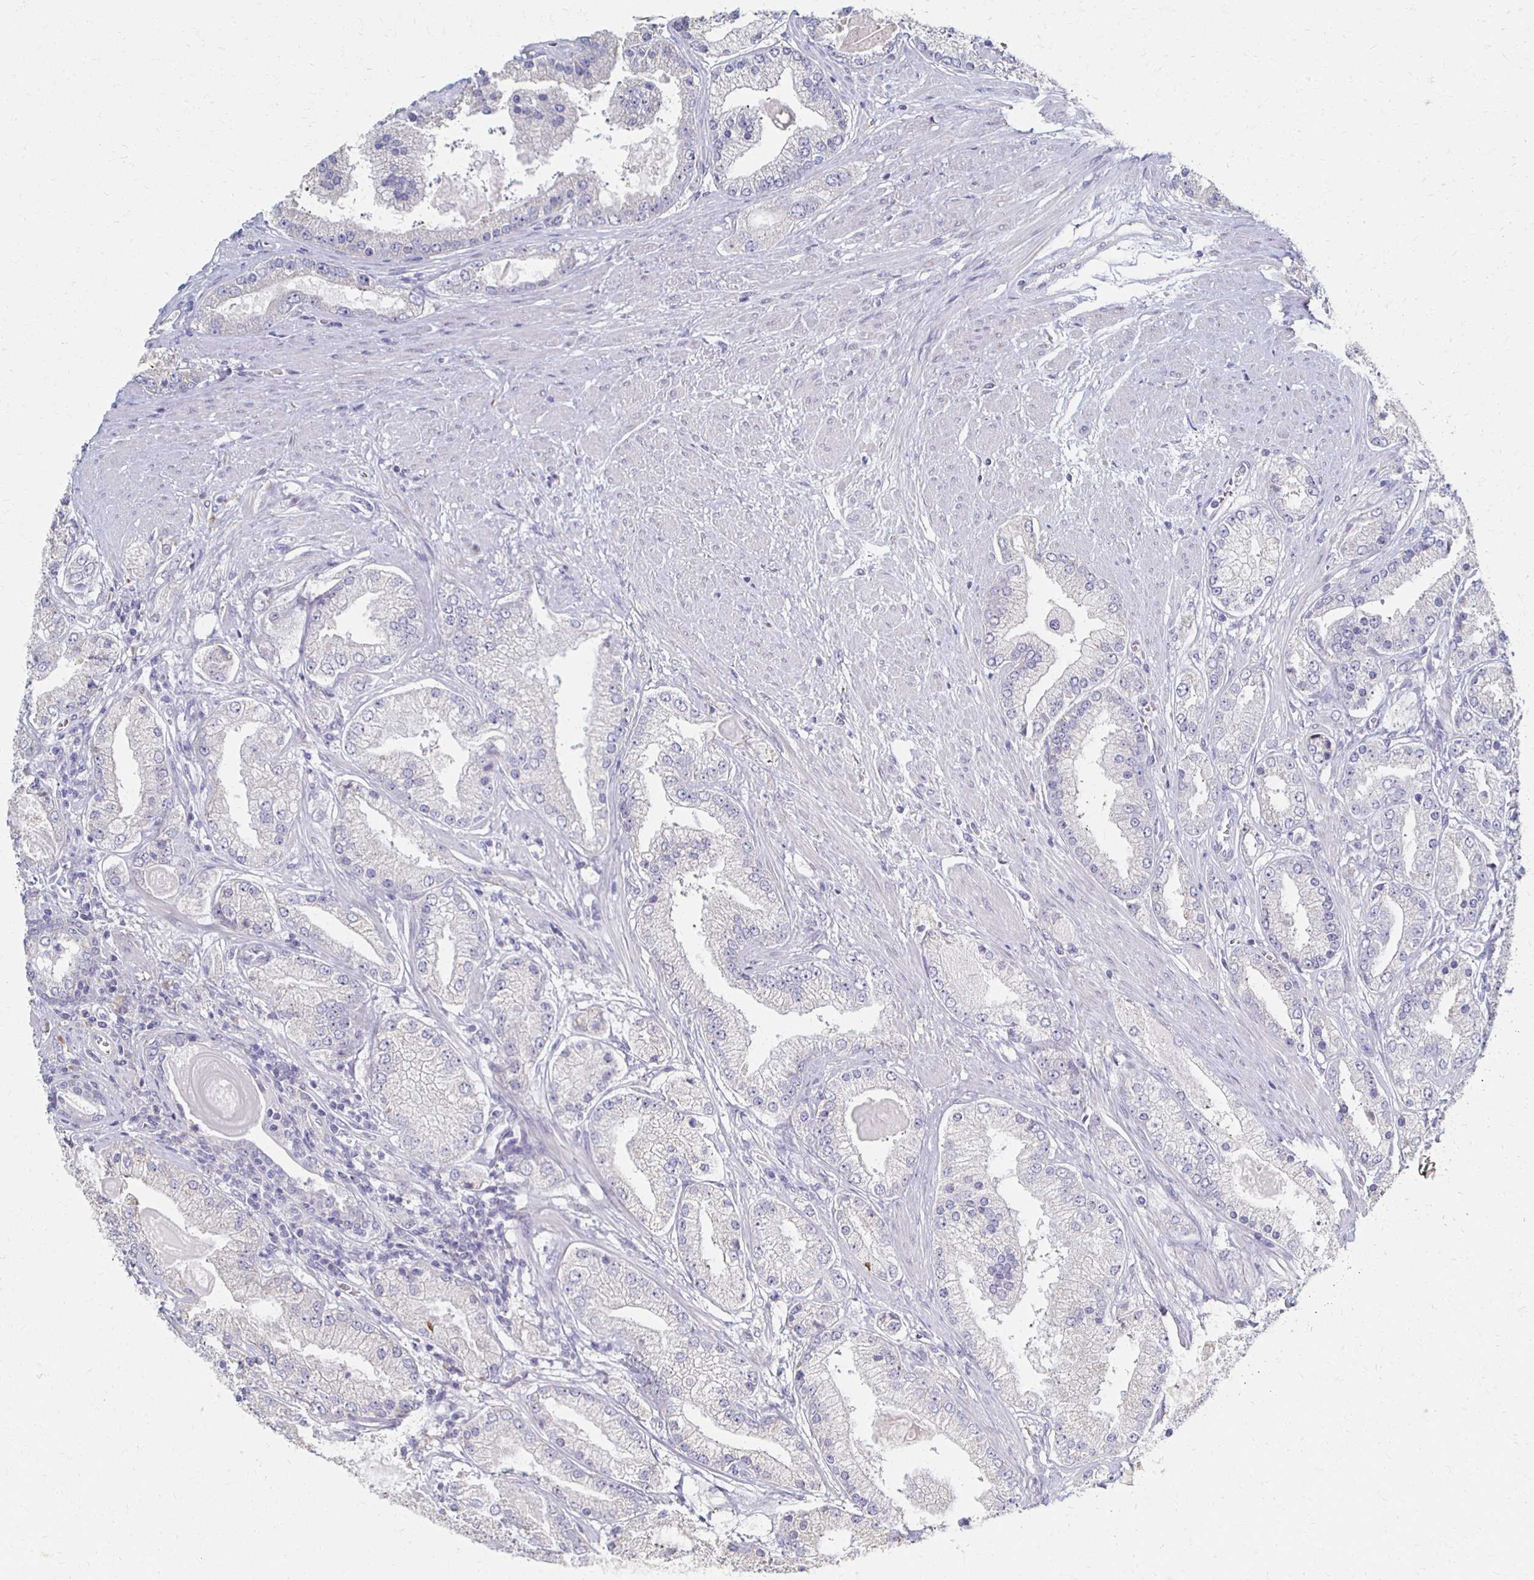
{"staining": {"intensity": "negative", "quantity": "none", "location": "none"}, "tissue": "prostate cancer", "cell_type": "Tumor cells", "image_type": "cancer", "snomed": [{"axis": "morphology", "description": "Adenocarcinoma, High grade"}, {"axis": "topography", "description": "Prostate"}], "caption": "The micrograph reveals no significant staining in tumor cells of prostate high-grade adenocarcinoma.", "gene": "ATP1A3", "patient": {"sex": "male", "age": 67}}